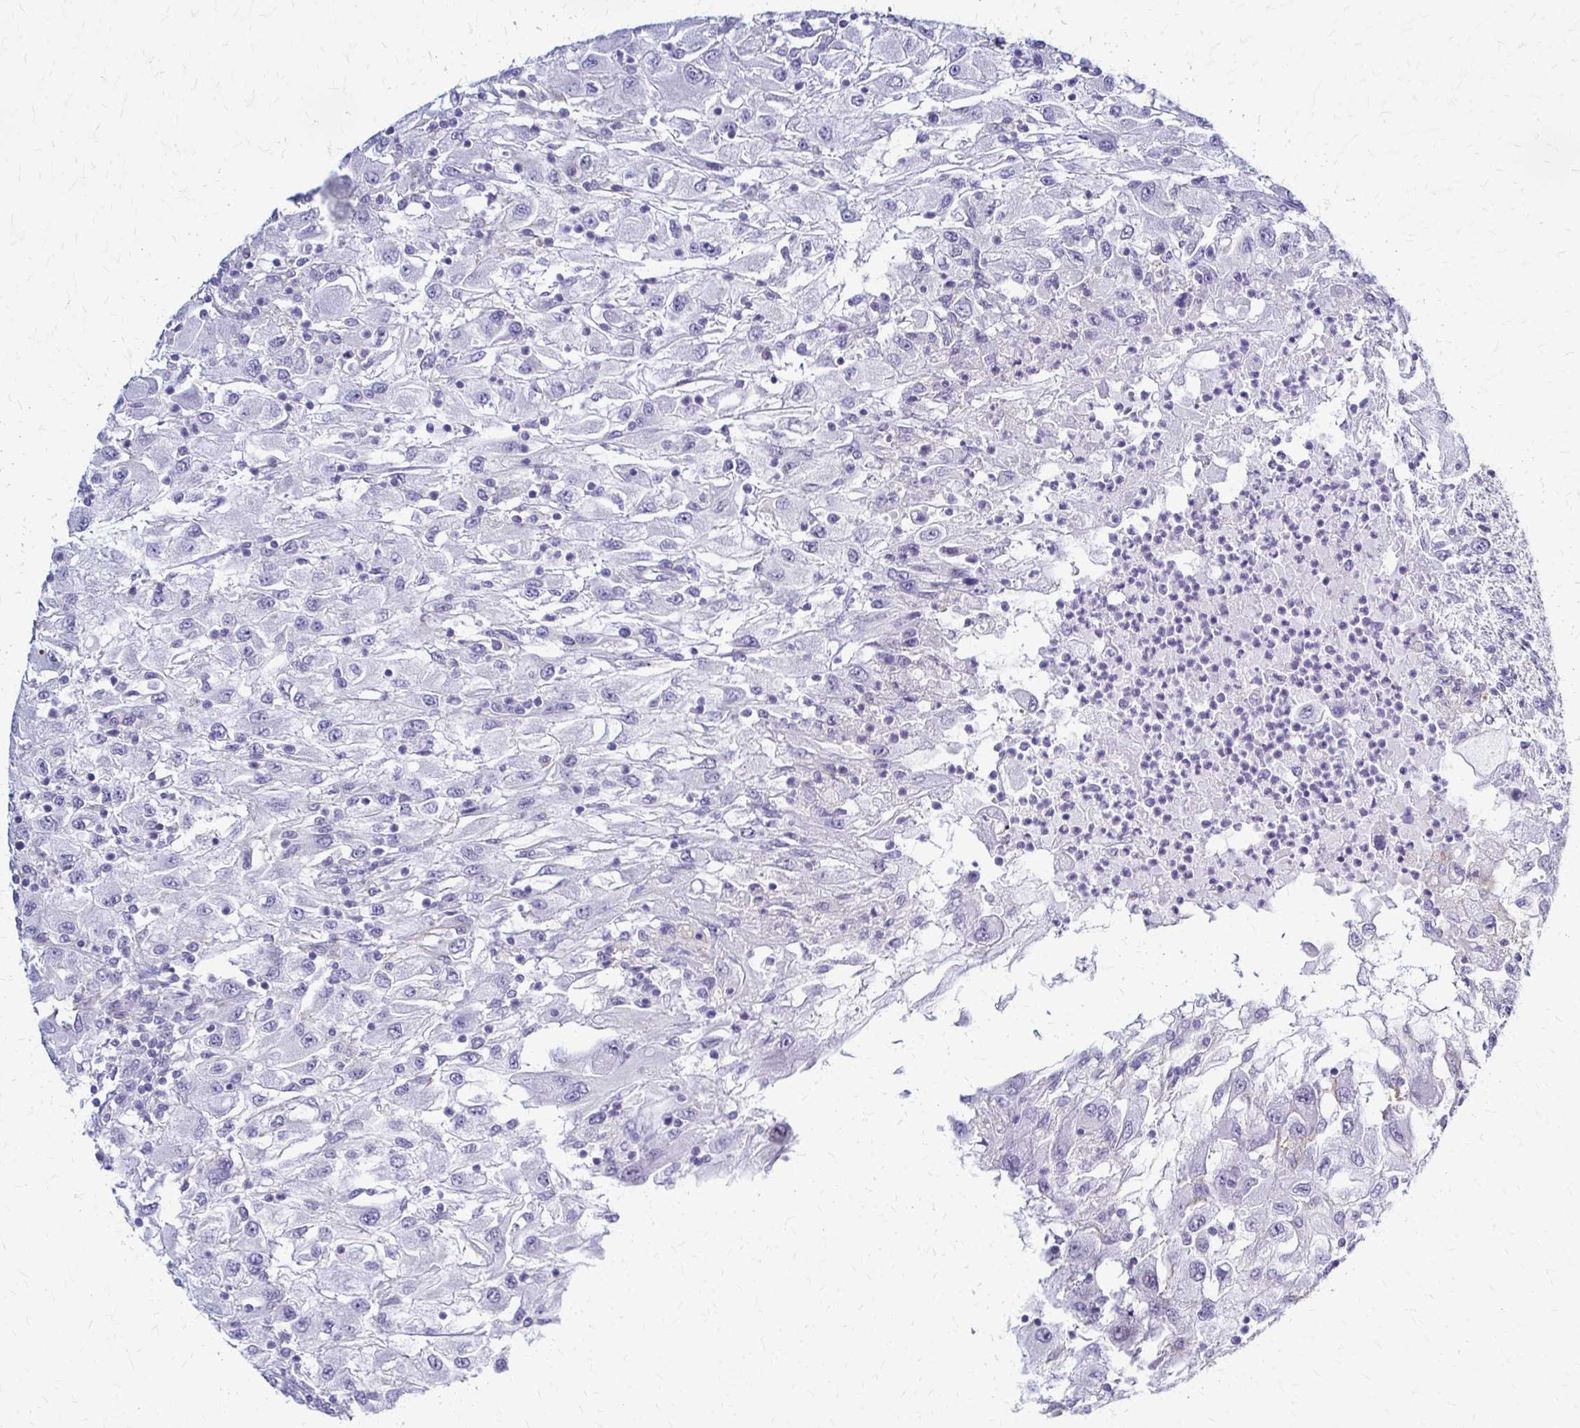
{"staining": {"intensity": "negative", "quantity": "none", "location": "none"}, "tissue": "renal cancer", "cell_type": "Tumor cells", "image_type": "cancer", "snomed": [{"axis": "morphology", "description": "Adenocarcinoma, NOS"}, {"axis": "topography", "description": "Kidney"}], "caption": "Immunohistochemical staining of human adenocarcinoma (renal) displays no significant positivity in tumor cells.", "gene": "RHOBTB2", "patient": {"sex": "female", "age": 67}}